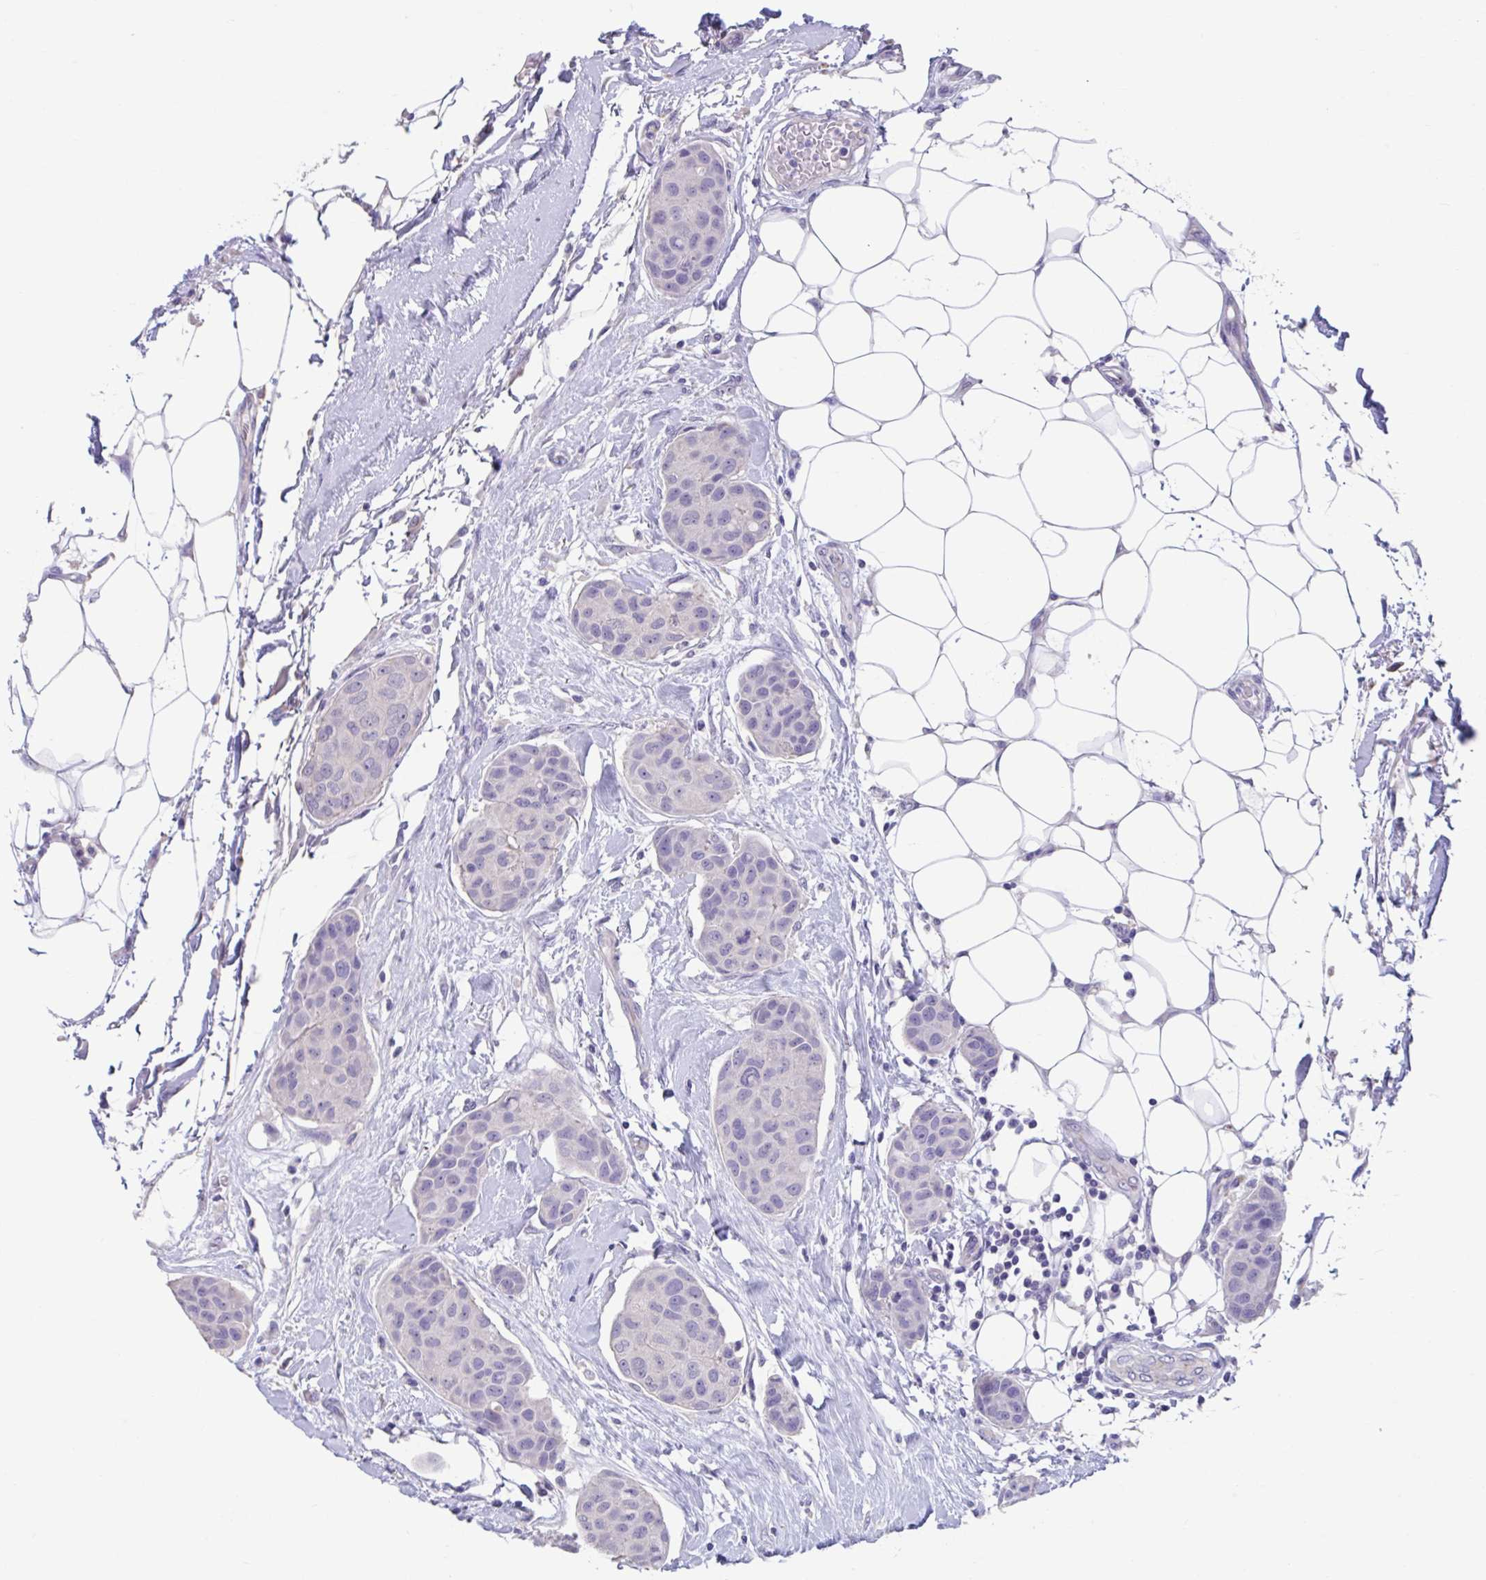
{"staining": {"intensity": "negative", "quantity": "none", "location": "none"}, "tissue": "breast cancer", "cell_type": "Tumor cells", "image_type": "cancer", "snomed": [{"axis": "morphology", "description": "Duct carcinoma"}, {"axis": "topography", "description": "Breast"}, {"axis": "topography", "description": "Lymph node"}], "caption": "Human breast invasive ductal carcinoma stained for a protein using immunohistochemistry reveals no staining in tumor cells.", "gene": "GPR162", "patient": {"sex": "female", "age": 80}}